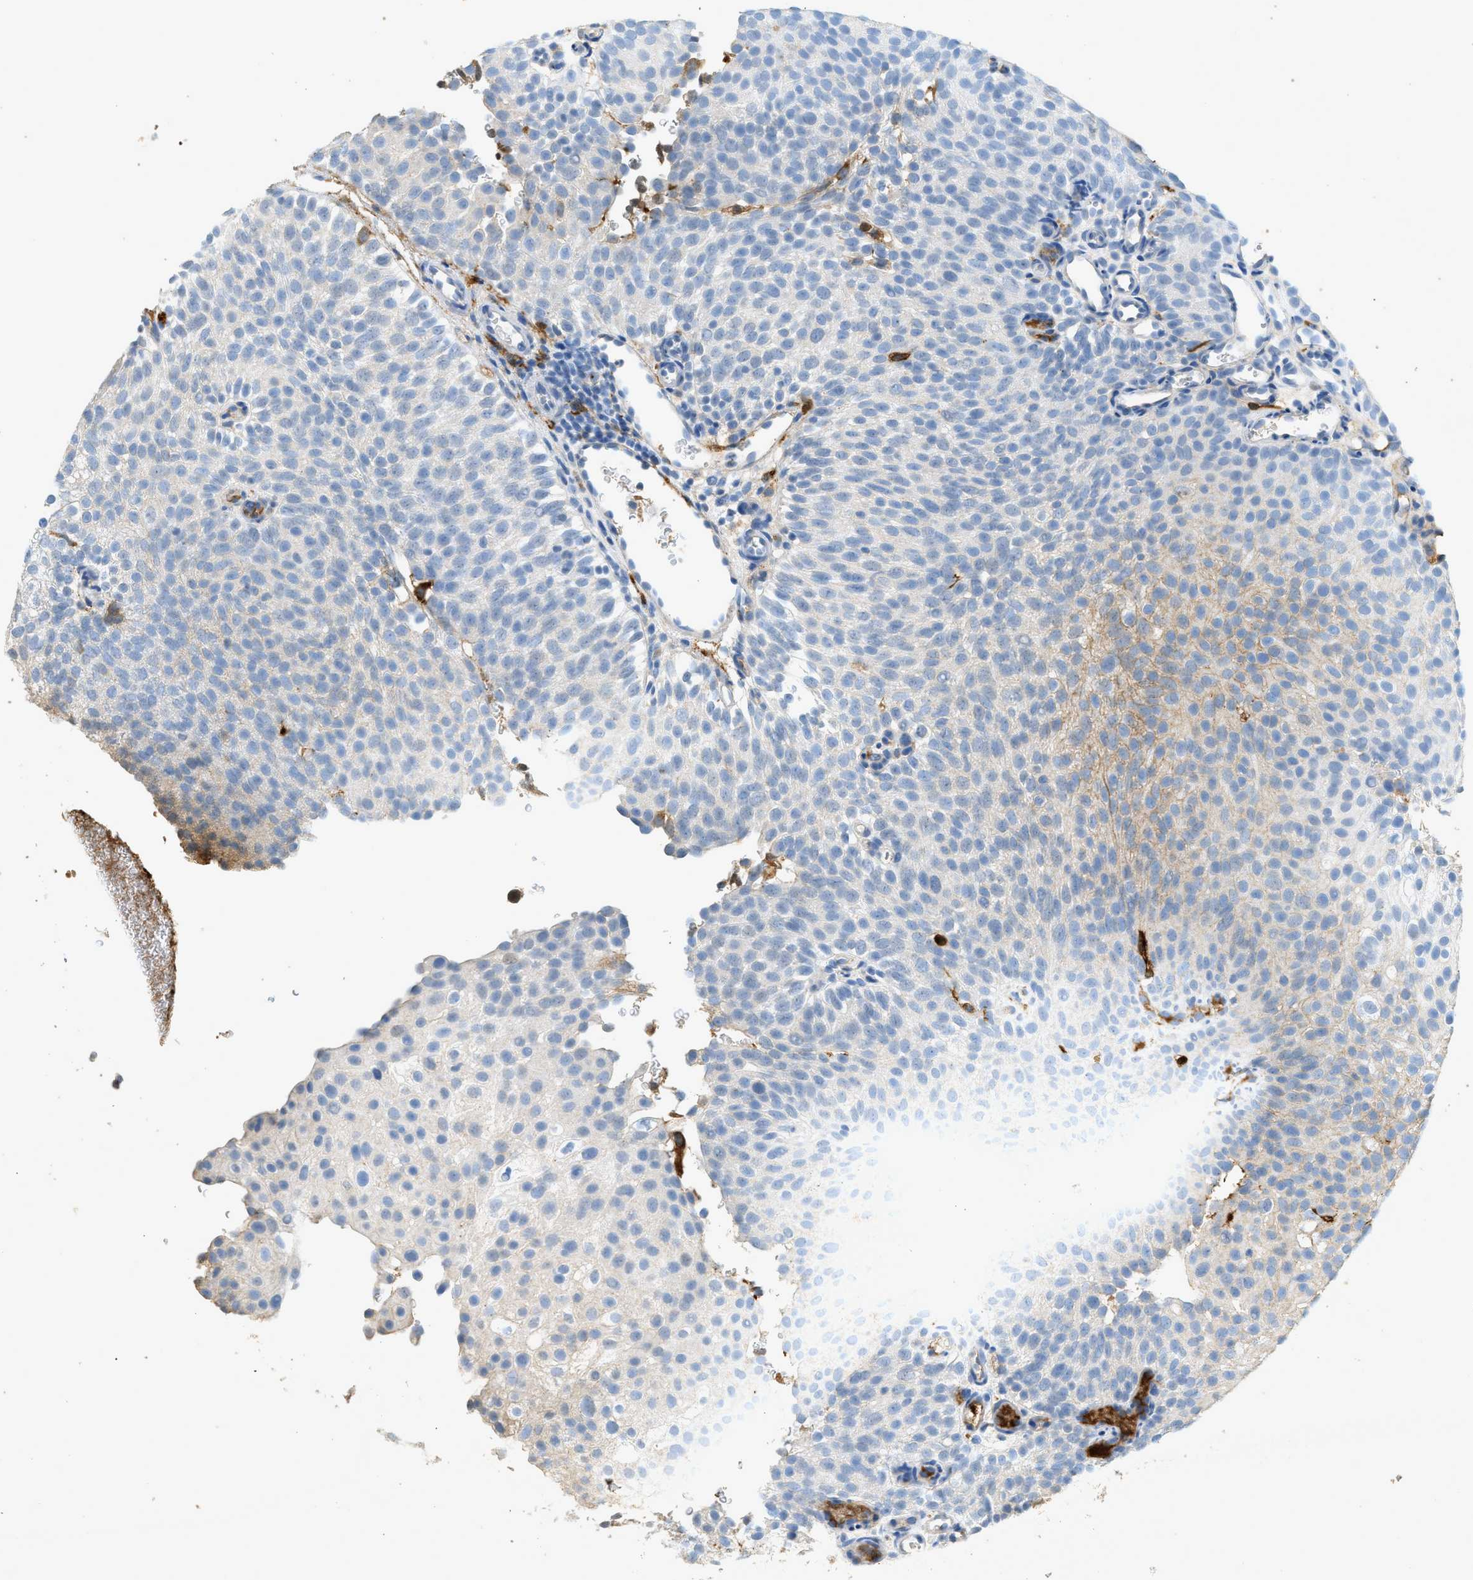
{"staining": {"intensity": "weak", "quantity": "<25%", "location": "cytoplasmic/membranous"}, "tissue": "urothelial cancer", "cell_type": "Tumor cells", "image_type": "cancer", "snomed": [{"axis": "morphology", "description": "Urothelial carcinoma, Low grade"}, {"axis": "topography", "description": "Urinary bladder"}], "caption": "Image shows no protein expression in tumor cells of urothelial carcinoma (low-grade) tissue.", "gene": "F2", "patient": {"sex": "male", "age": 78}}